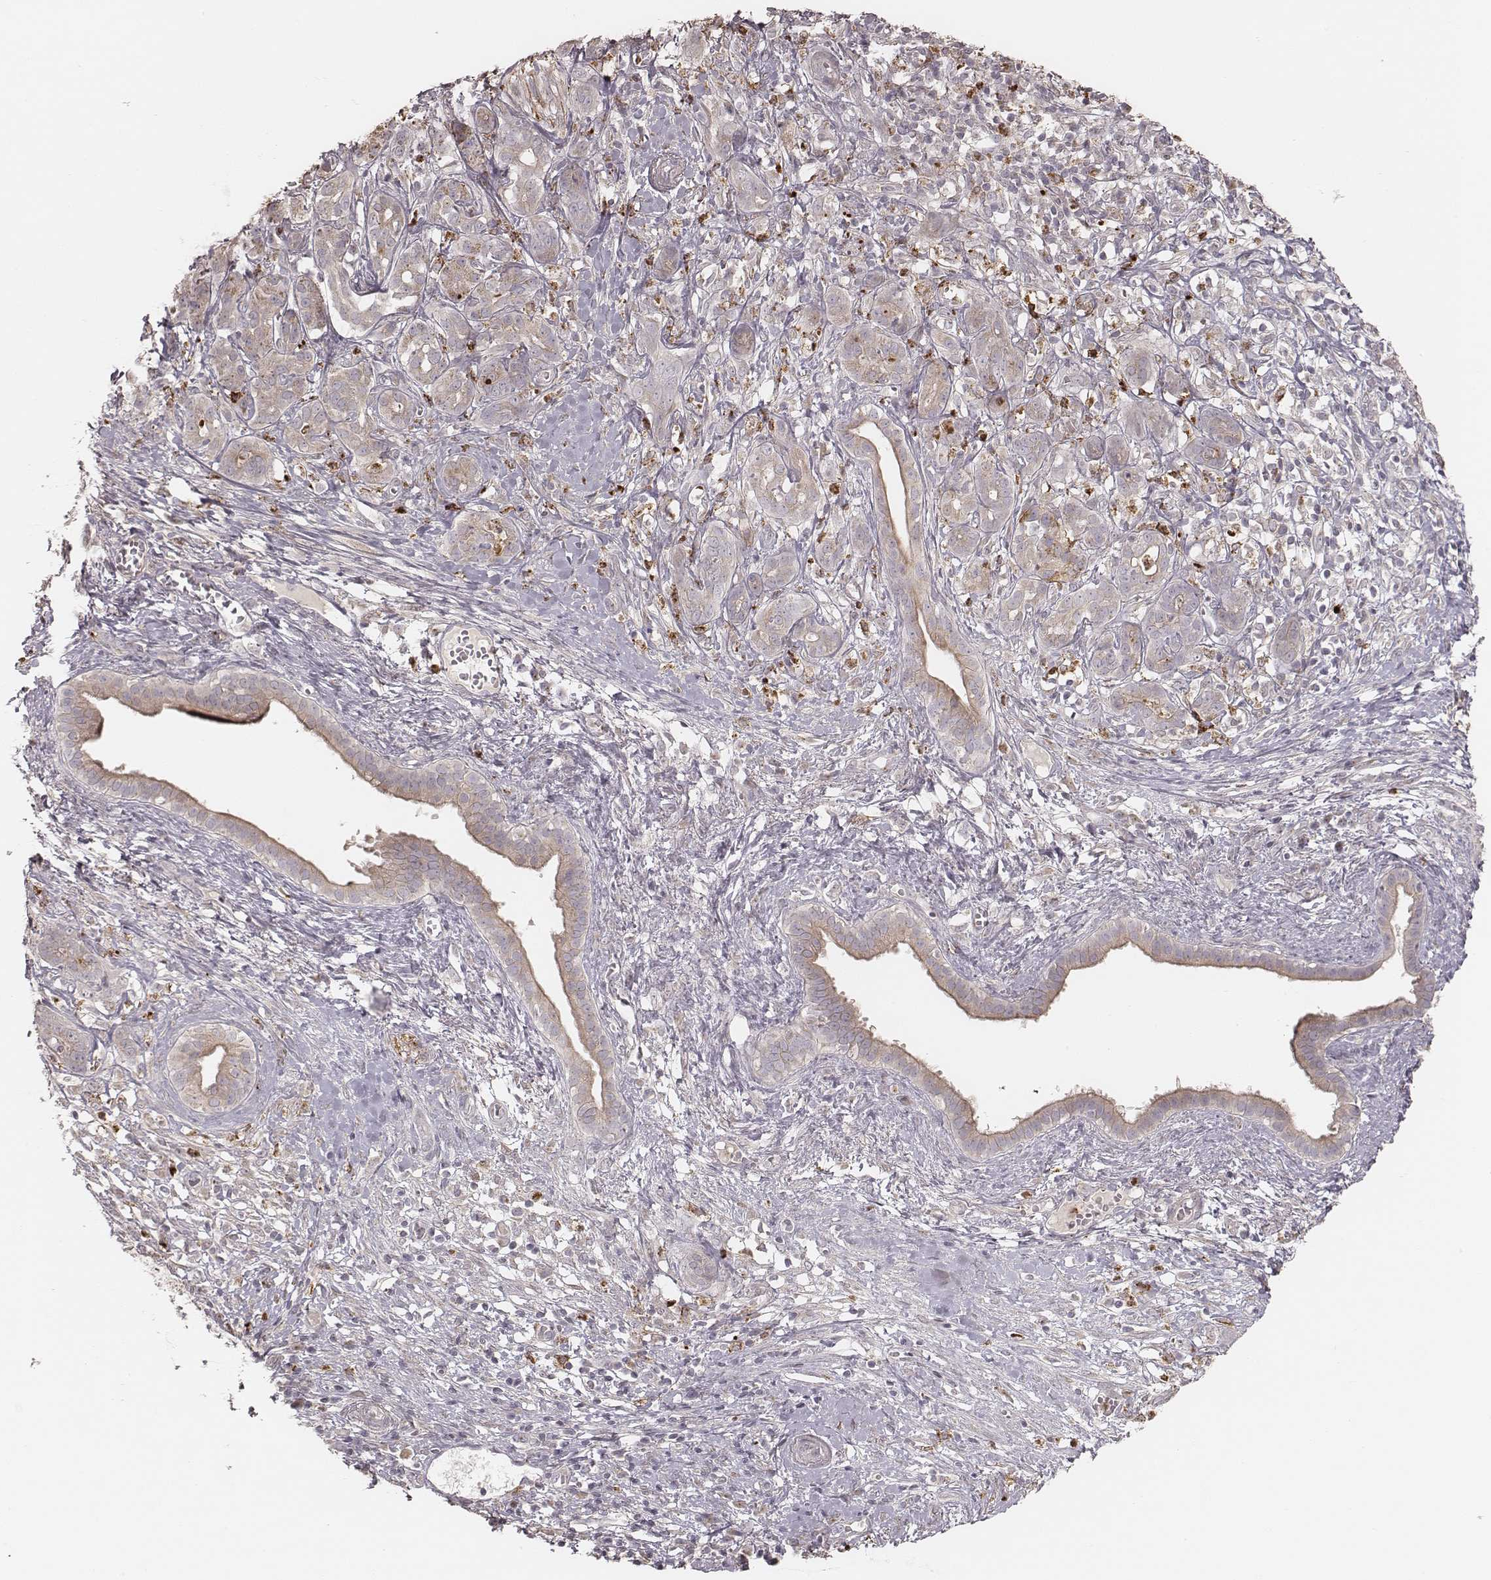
{"staining": {"intensity": "weak", "quantity": ">75%", "location": "cytoplasmic/membranous"}, "tissue": "pancreatic cancer", "cell_type": "Tumor cells", "image_type": "cancer", "snomed": [{"axis": "morphology", "description": "Adenocarcinoma, NOS"}, {"axis": "topography", "description": "Pancreas"}], "caption": "Pancreatic cancer tissue demonstrates weak cytoplasmic/membranous expression in approximately >75% of tumor cells, visualized by immunohistochemistry.", "gene": "ABCA7", "patient": {"sex": "male", "age": 61}}